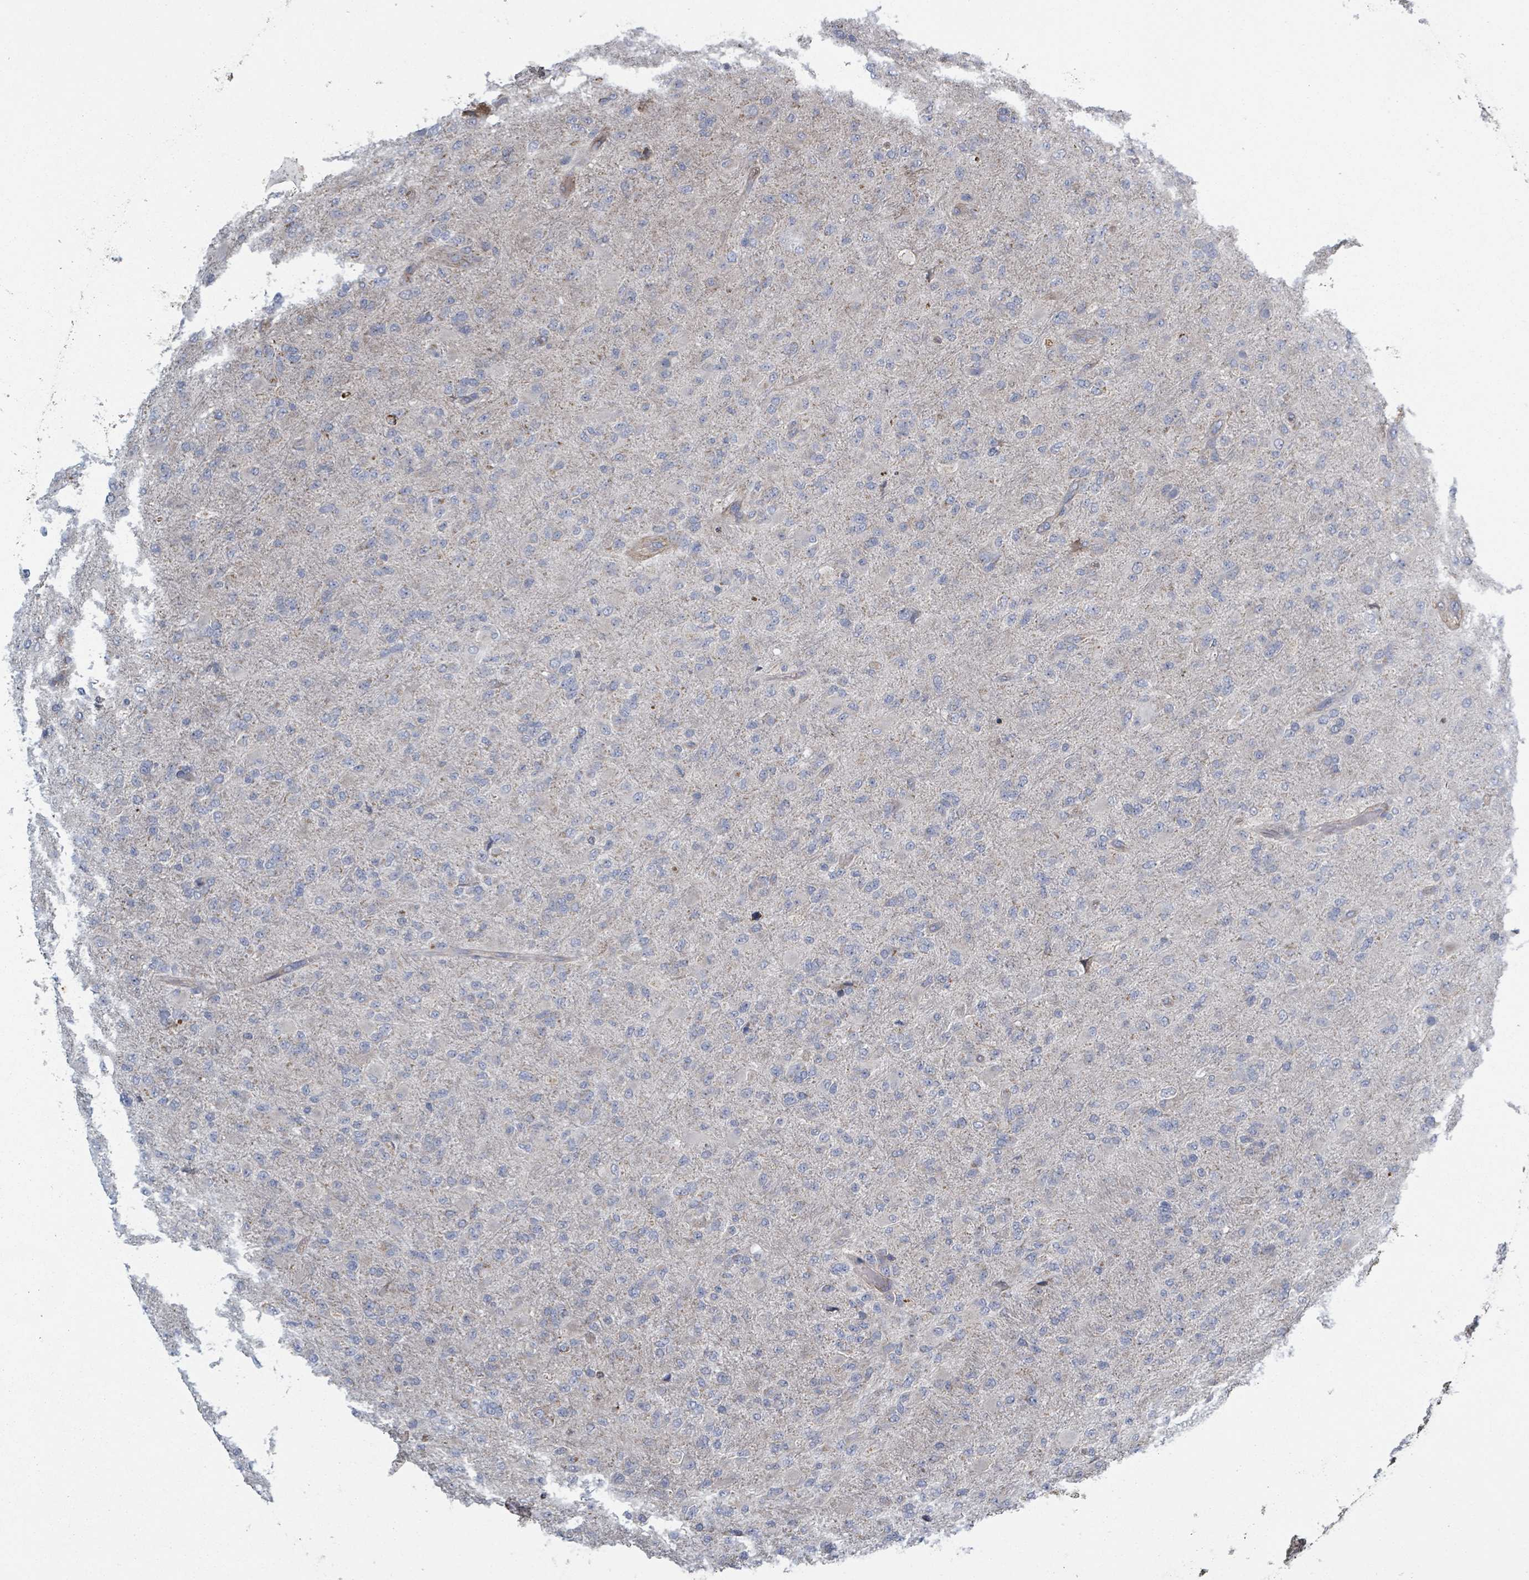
{"staining": {"intensity": "negative", "quantity": "none", "location": "none"}, "tissue": "glioma", "cell_type": "Tumor cells", "image_type": "cancer", "snomed": [{"axis": "morphology", "description": "Glioma, malignant, Low grade"}, {"axis": "topography", "description": "Brain"}], "caption": "Tumor cells are negative for brown protein staining in low-grade glioma (malignant).", "gene": "ADCK1", "patient": {"sex": "male", "age": 65}}